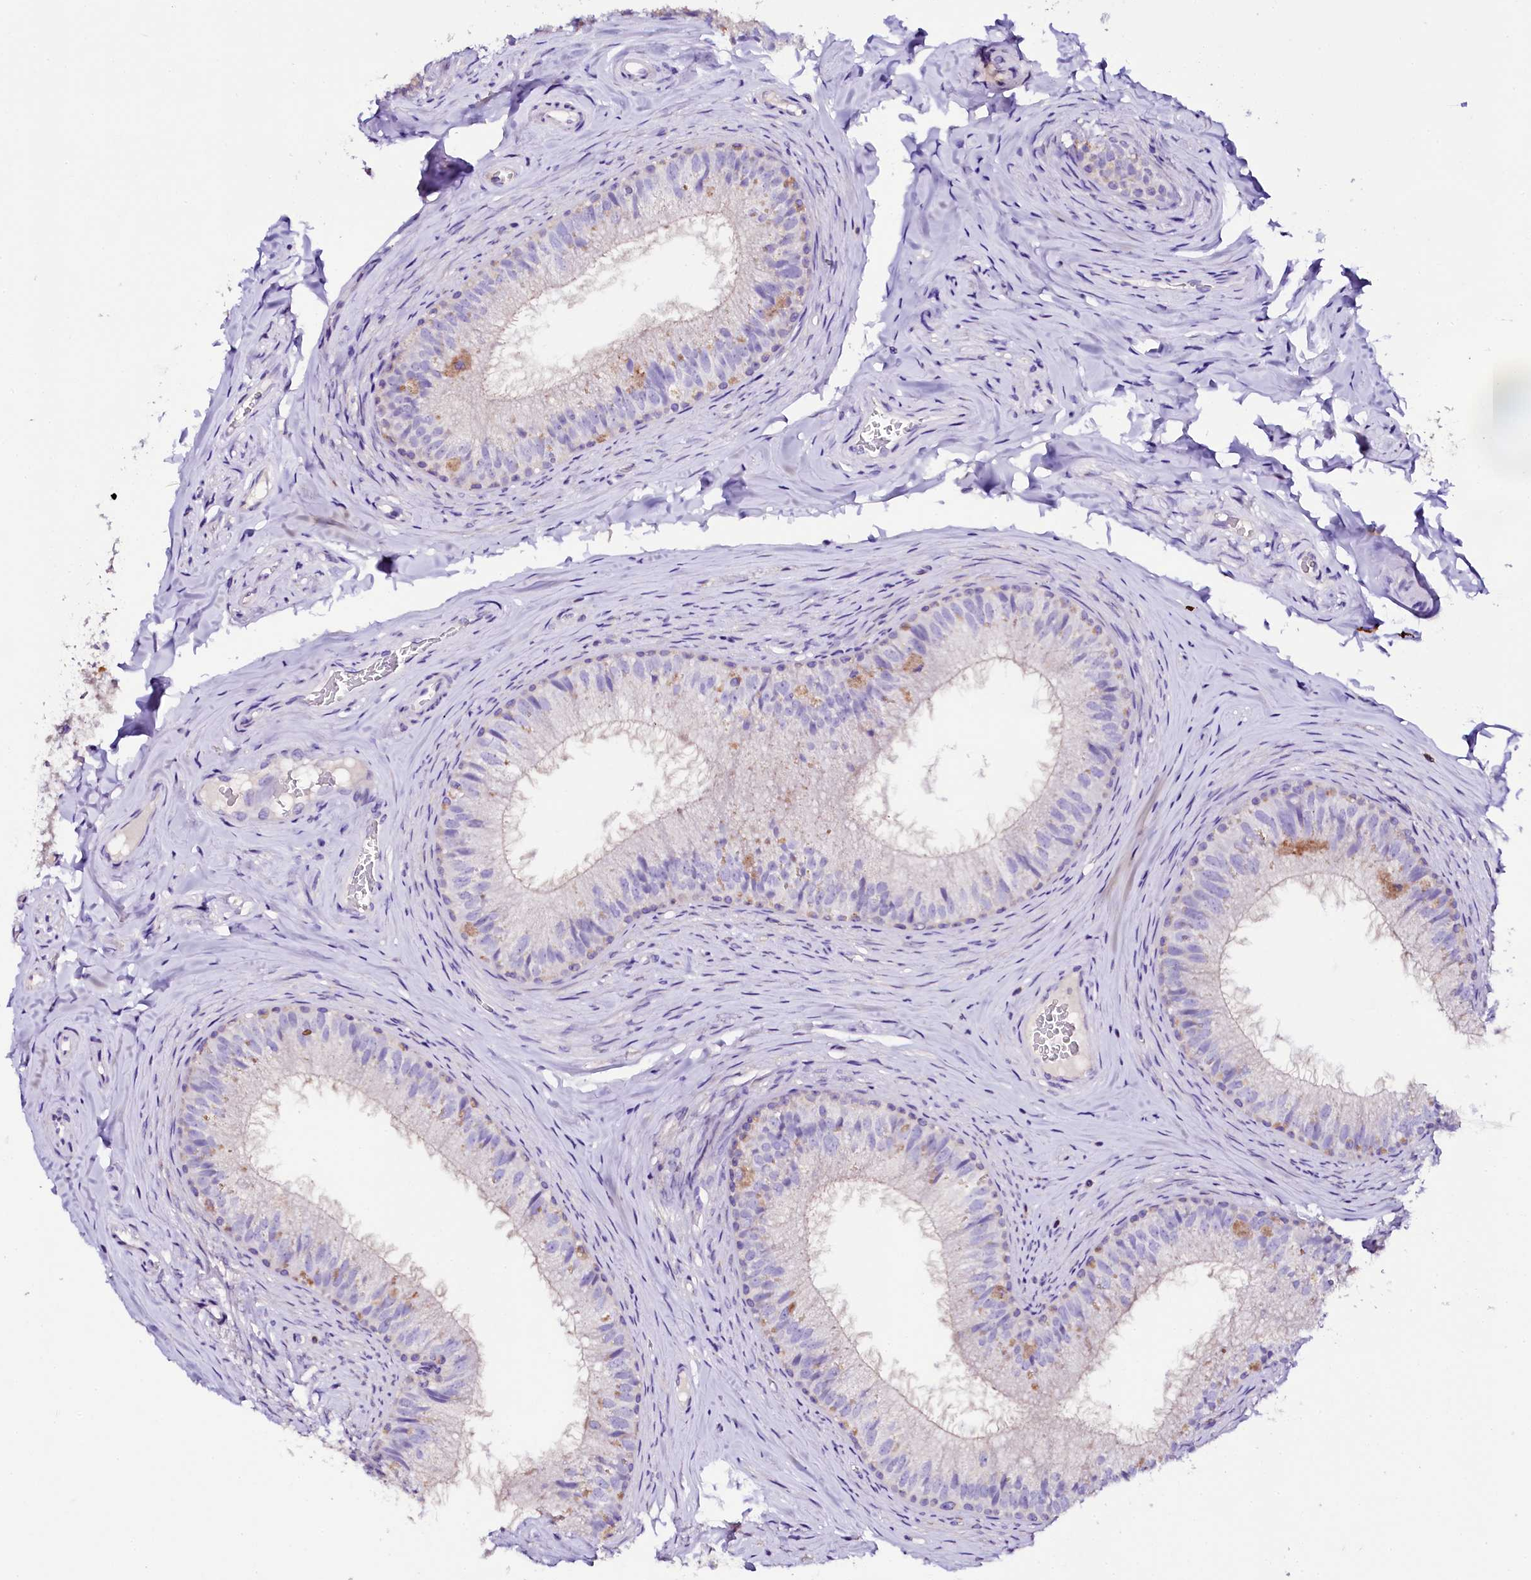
{"staining": {"intensity": "negative", "quantity": "none", "location": "none"}, "tissue": "epididymis", "cell_type": "Glandular cells", "image_type": "normal", "snomed": [{"axis": "morphology", "description": "Normal tissue, NOS"}, {"axis": "topography", "description": "Epididymis"}], "caption": "IHC histopathology image of unremarkable epididymis stained for a protein (brown), which displays no expression in glandular cells.", "gene": "NAA16", "patient": {"sex": "male", "age": 34}}